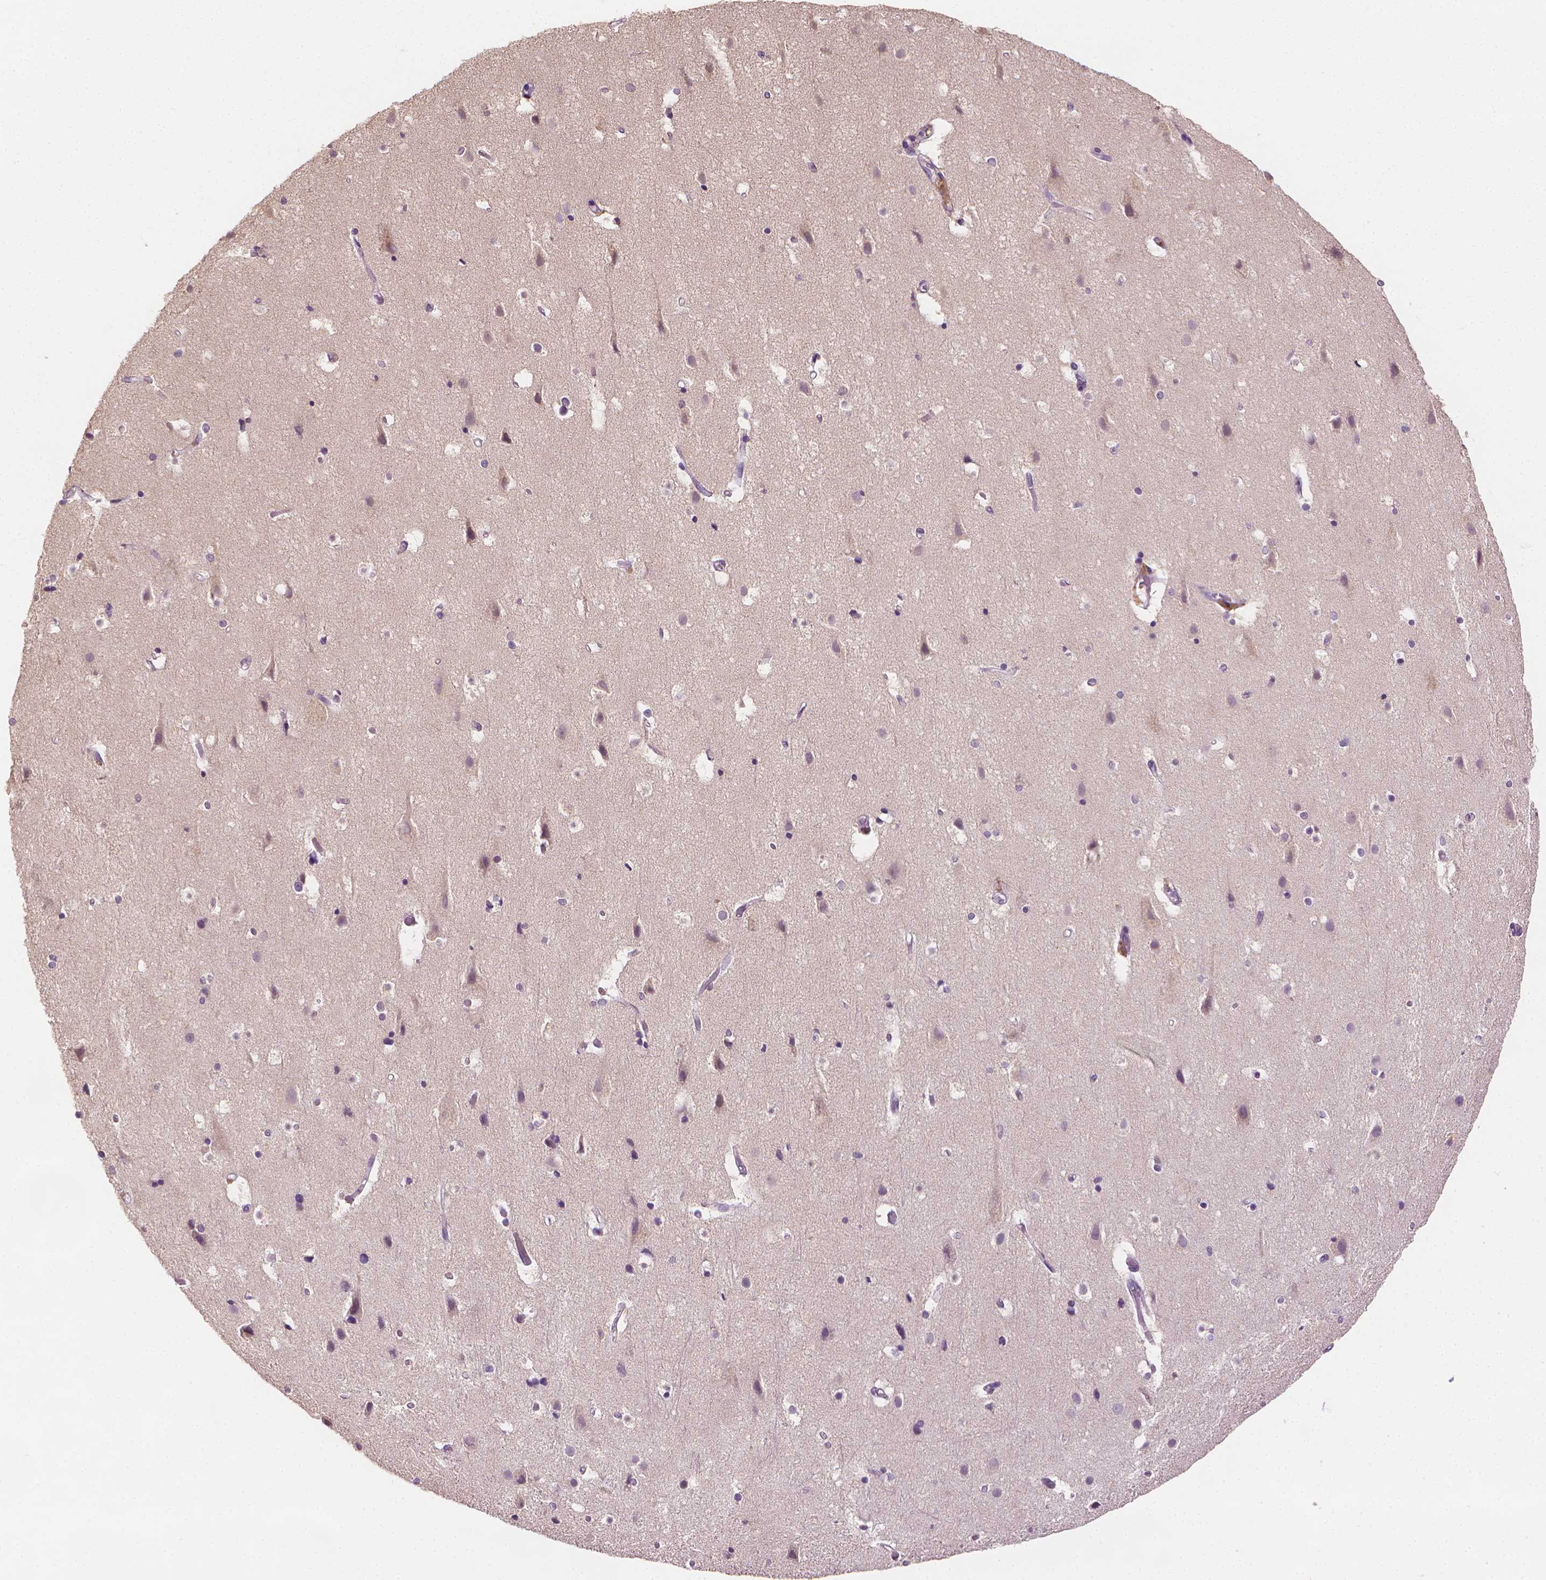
{"staining": {"intensity": "negative", "quantity": "none", "location": "none"}, "tissue": "cerebral cortex", "cell_type": "Endothelial cells", "image_type": "normal", "snomed": [{"axis": "morphology", "description": "Normal tissue, NOS"}, {"axis": "topography", "description": "Cerebral cortex"}], "caption": "This is an IHC image of unremarkable cerebral cortex. There is no staining in endothelial cells.", "gene": "FASN", "patient": {"sex": "female", "age": 52}}